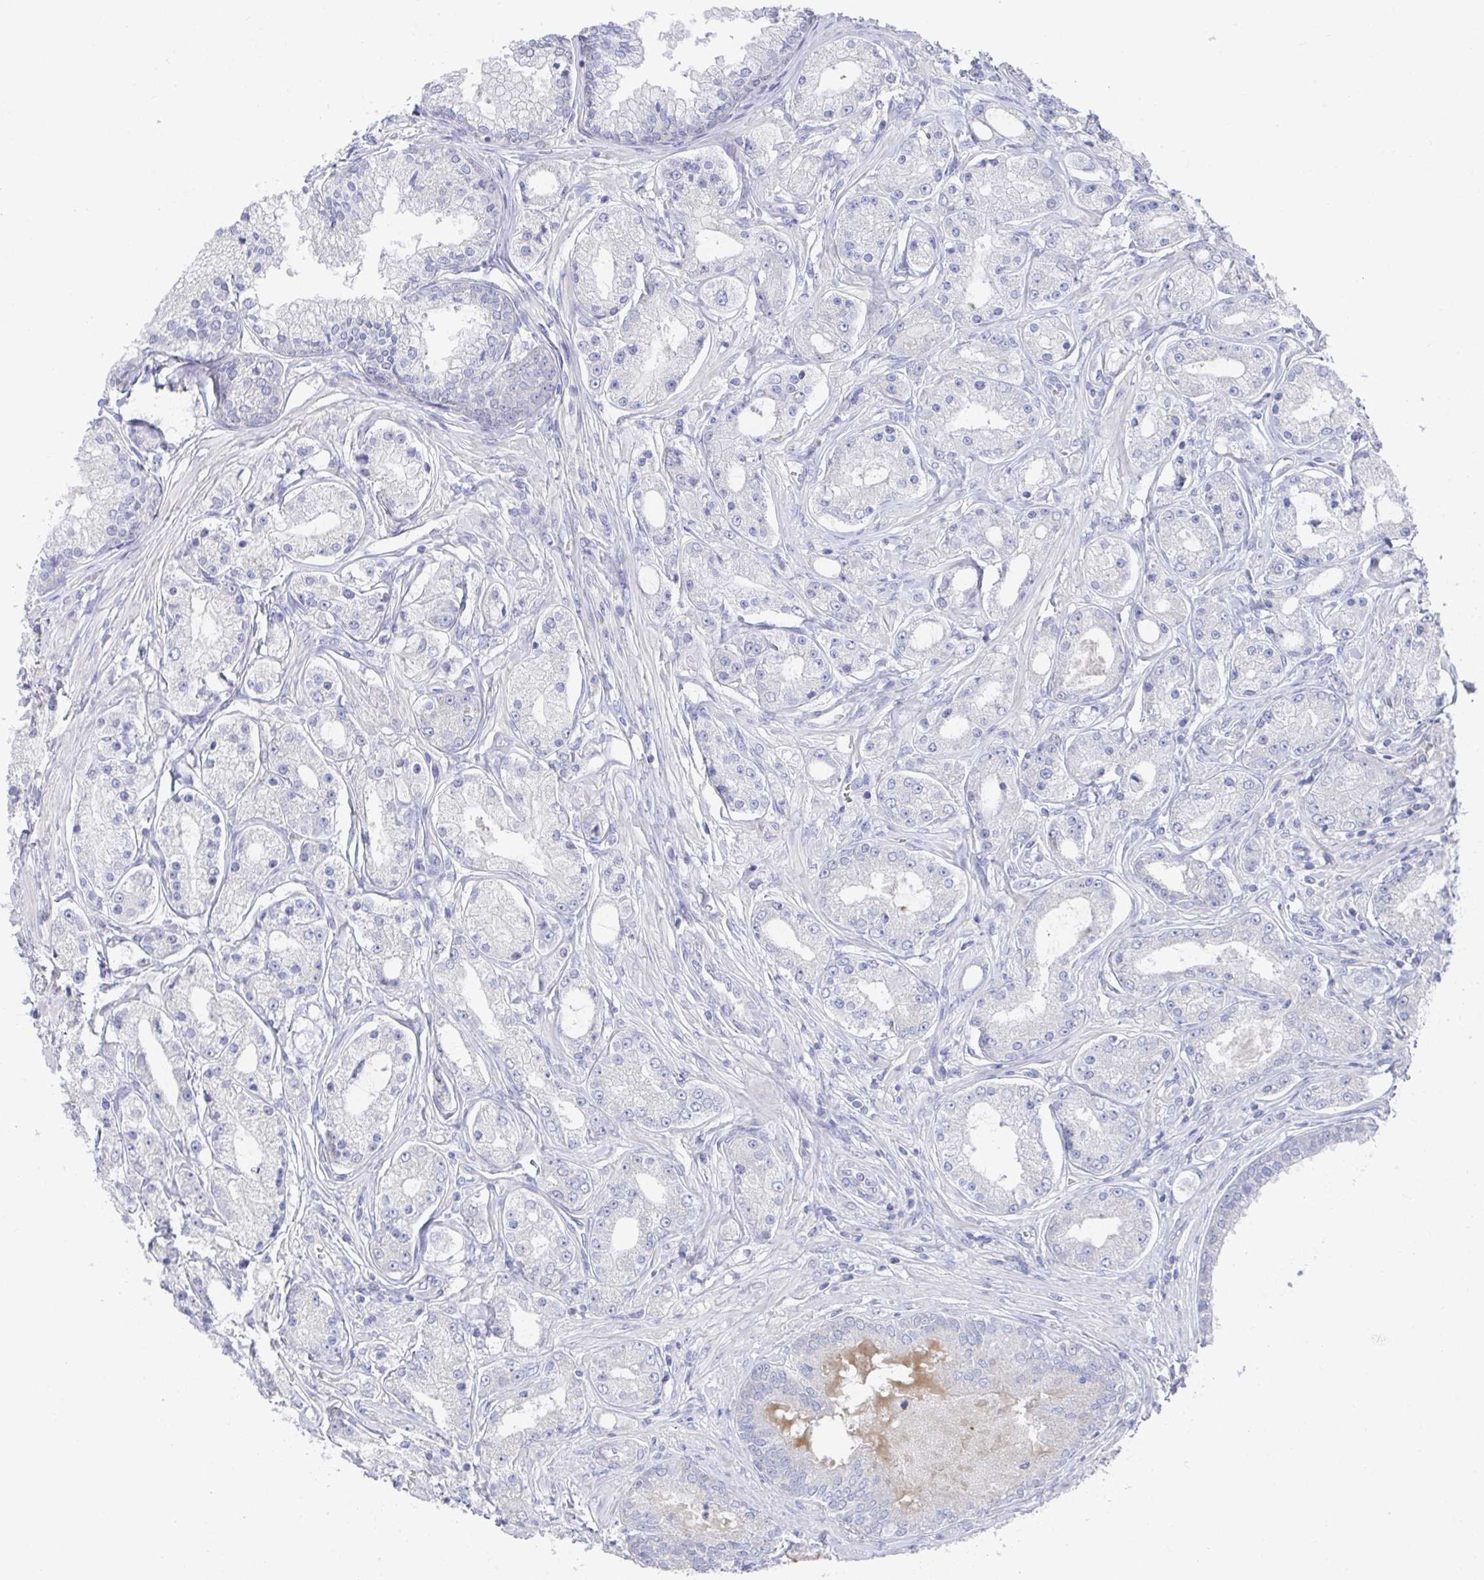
{"staining": {"intensity": "negative", "quantity": "none", "location": "none"}, "tissue": "prostate cancer", "cell_type": "Tumor cells", "image_type": "cancer", "snomed": [{"axis": "morphology", "description": "Adenocarcinoma, High grade"}, {"axis": "topography", "description": "Prostate"}], "caption": "An immunohistochemistry histopathology image of prostate cancer (high-grade adenocarcinoma) is shown. There is no staining in tumor cells of prostate cancer (high-grade adenocarcinoma). (DAB (3,3'-diaminobenzidine) immunohistochemistry with hematoxylin counter stain).", "gene": "KCNK5", "patient": {"sex": "male", "age": 66}}